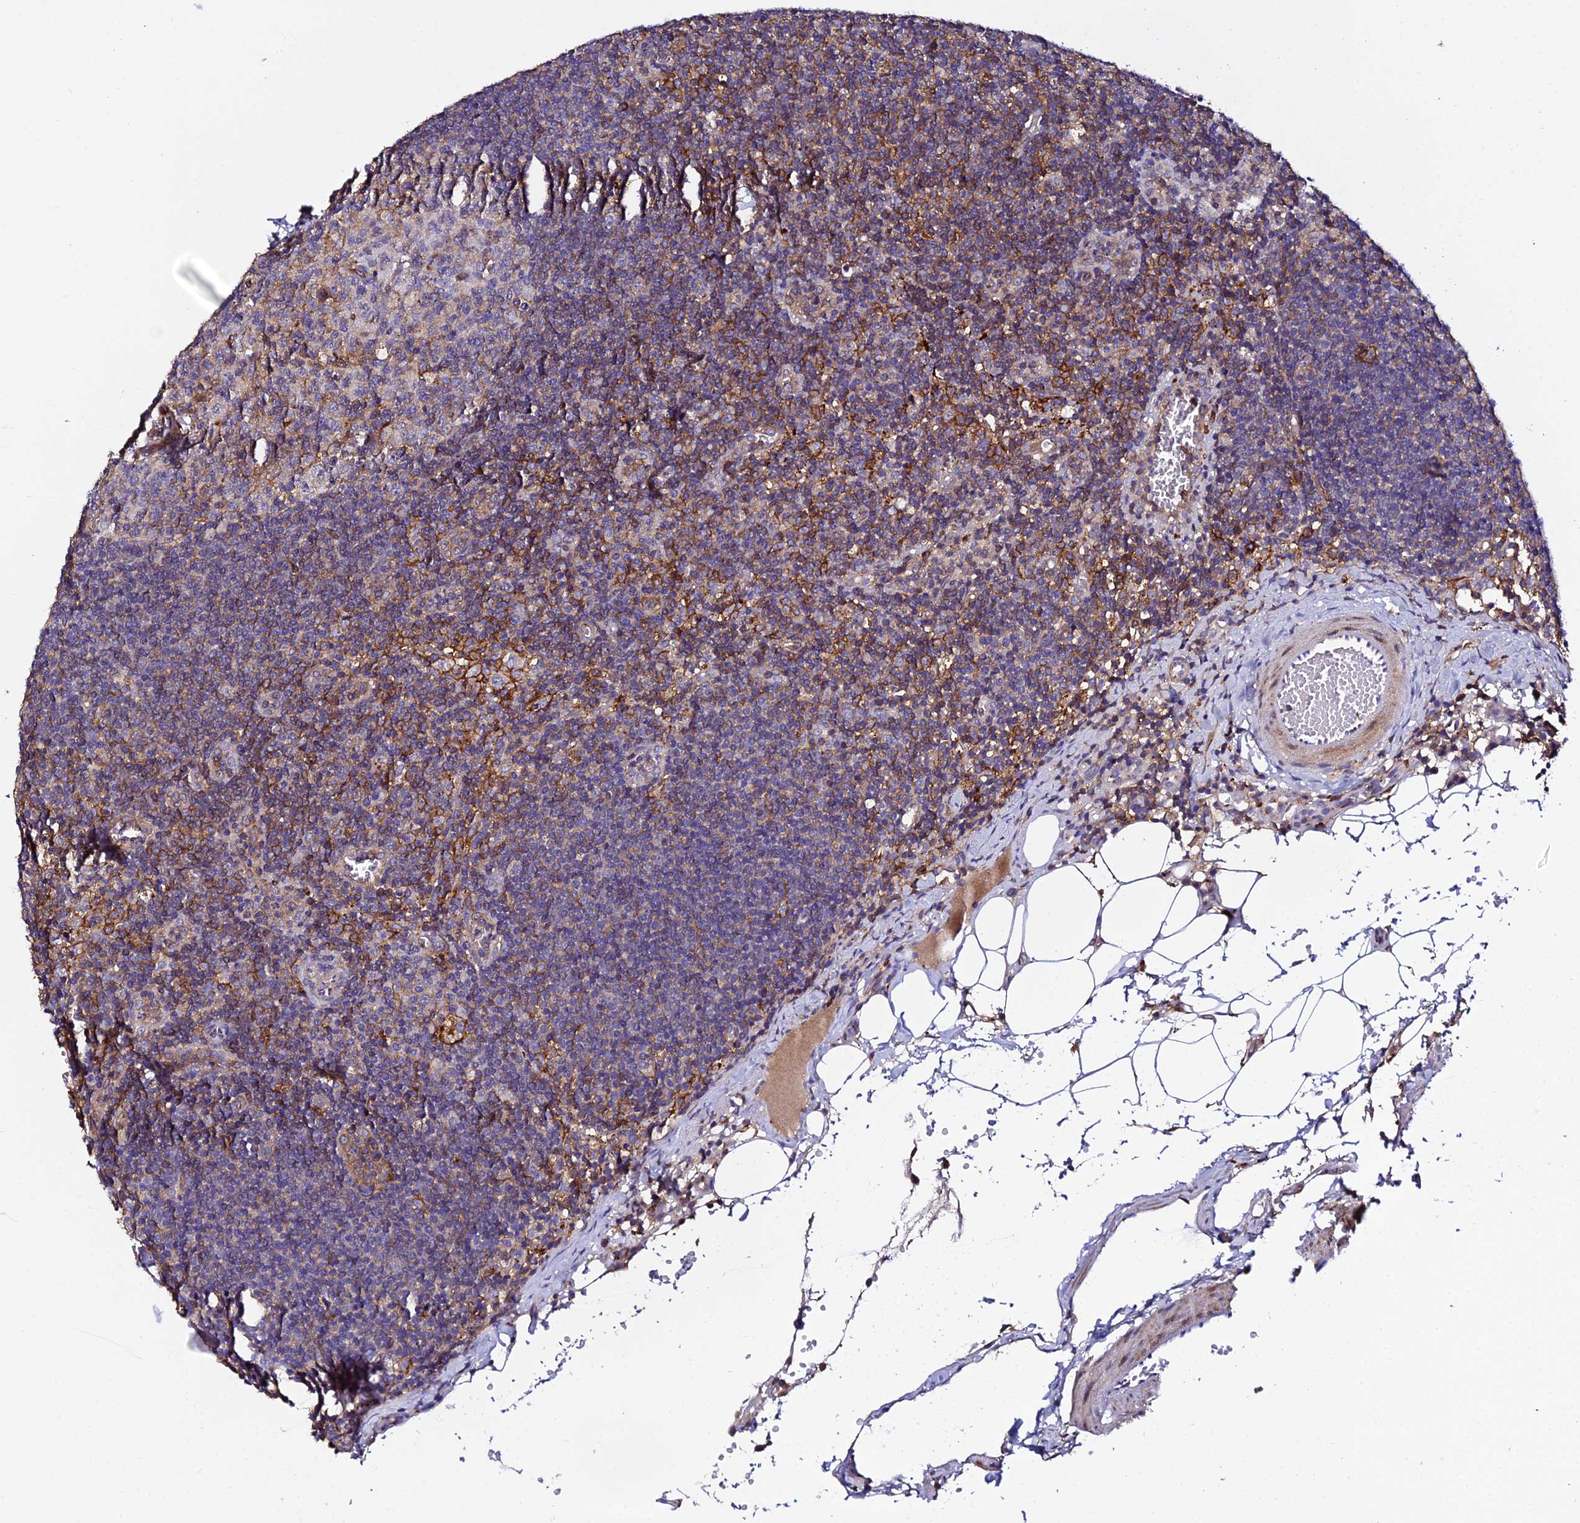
{"staining": {"intensity": "moderate", "quantity": "<25%", "location": "cytoplasmic/membranous"}, "tissue": "lymph node", "cell_type": "Germinal center cells", "image_type": "normal", "snomed": [{"axis": "morphology", "description": "Normal tissue, NOS"}, {"axis": "topography", "description": "Lymph node"}], "caption": "The immunohistochemical stain shows moderate cytoplasmic/membranous staining in germinal center cells of benign lymph node. (Brightfield microscopy of DAB IHC at high magnification).", "gene": "TRPV2", "patient": {"sex": "female", "age": 27}}